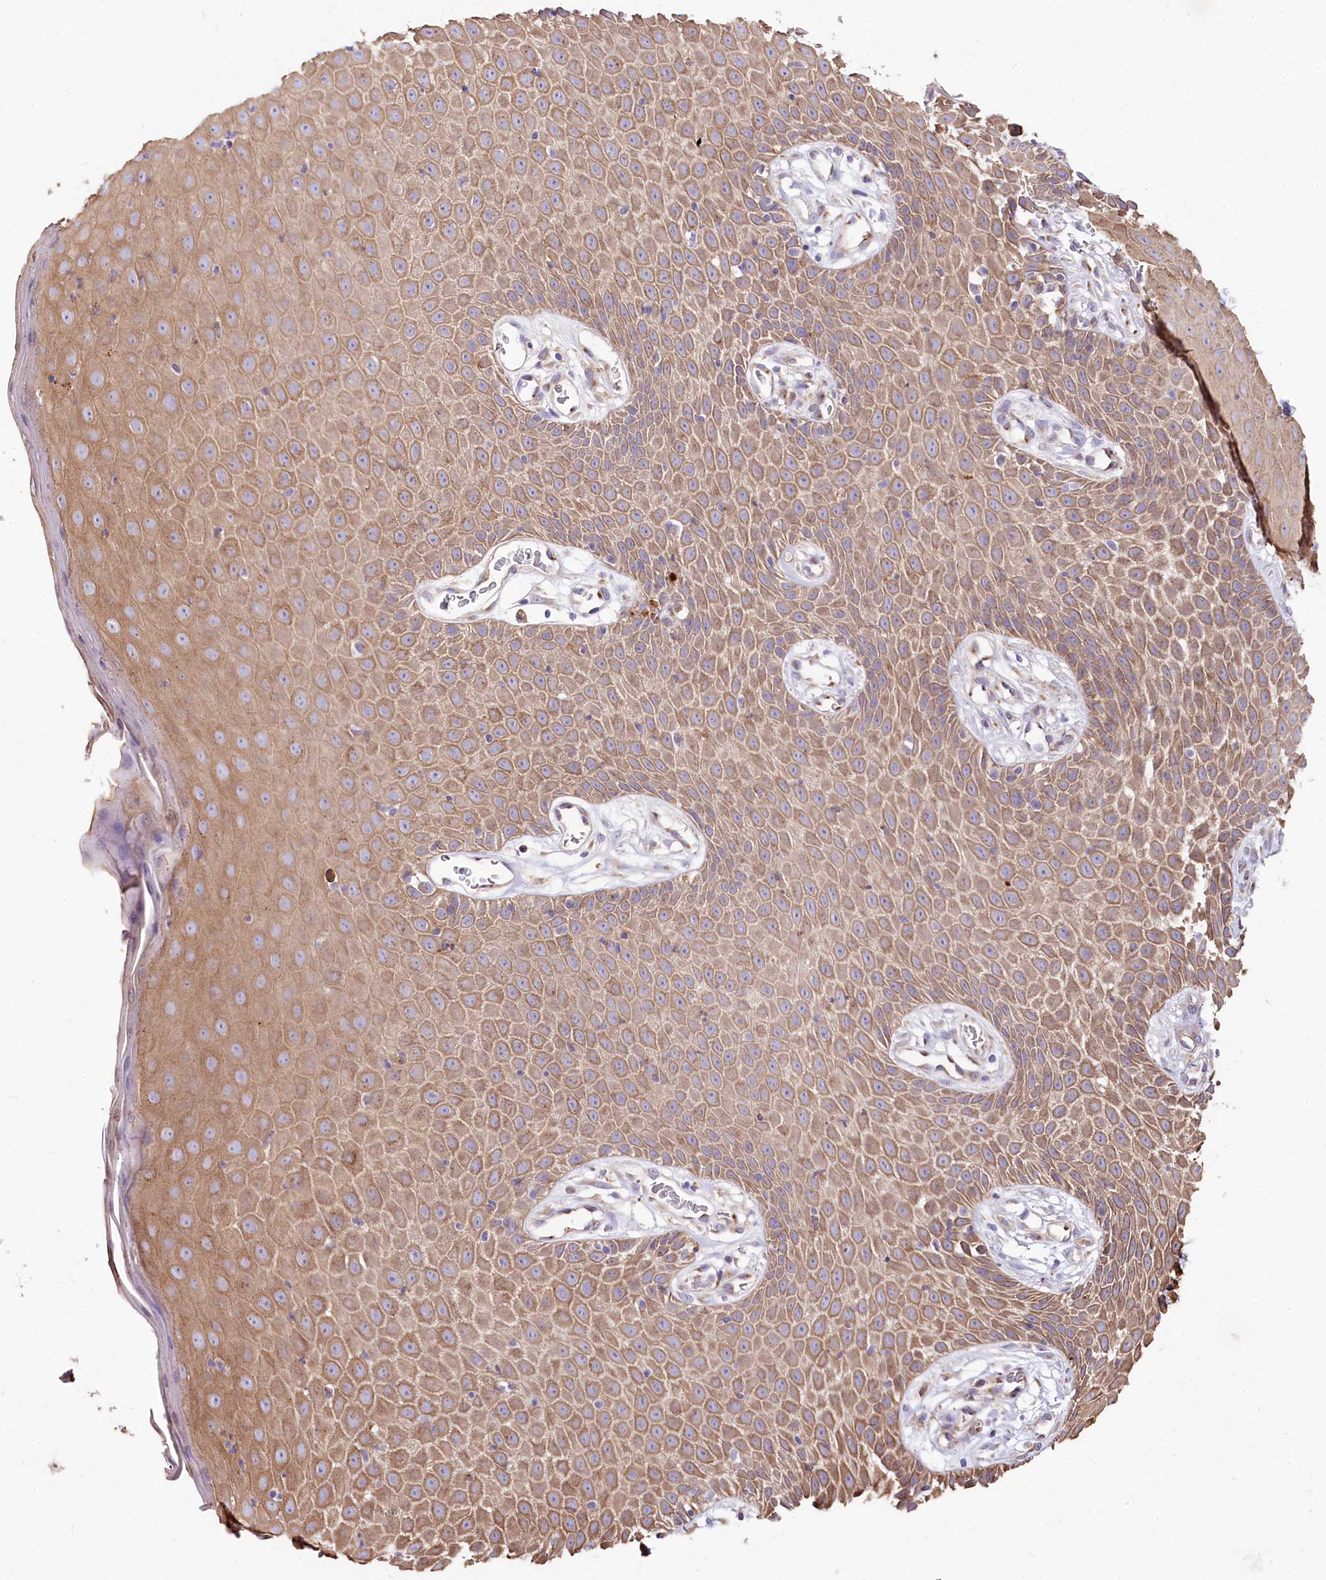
{"staining": {"intensity": "moderate", "quantity": ">75%", "location": "cytoplasmic/membranous"}, "tissue": "skin", "cell_type": "Epidermal cells", "image_type": "normal", "snomed": [{"axis": "morphology", "description": "Normal tissue, NOS"}, {"axis": "topography", "description": "Vulva"}], "caption": "High-magnification brightfield microscopy of benign skin stained with DAB (brown) and counterstained with hematoxylin (blue). epidermal cells exhibit moderate cytoplasmic/membranous staining is seen in approximately>75% of cells. Immunohistochemistry stains the protein in brown and the nuclei are stained blue.", "gene": "STX6", "patient": {"sex": "female", "age": 68}}